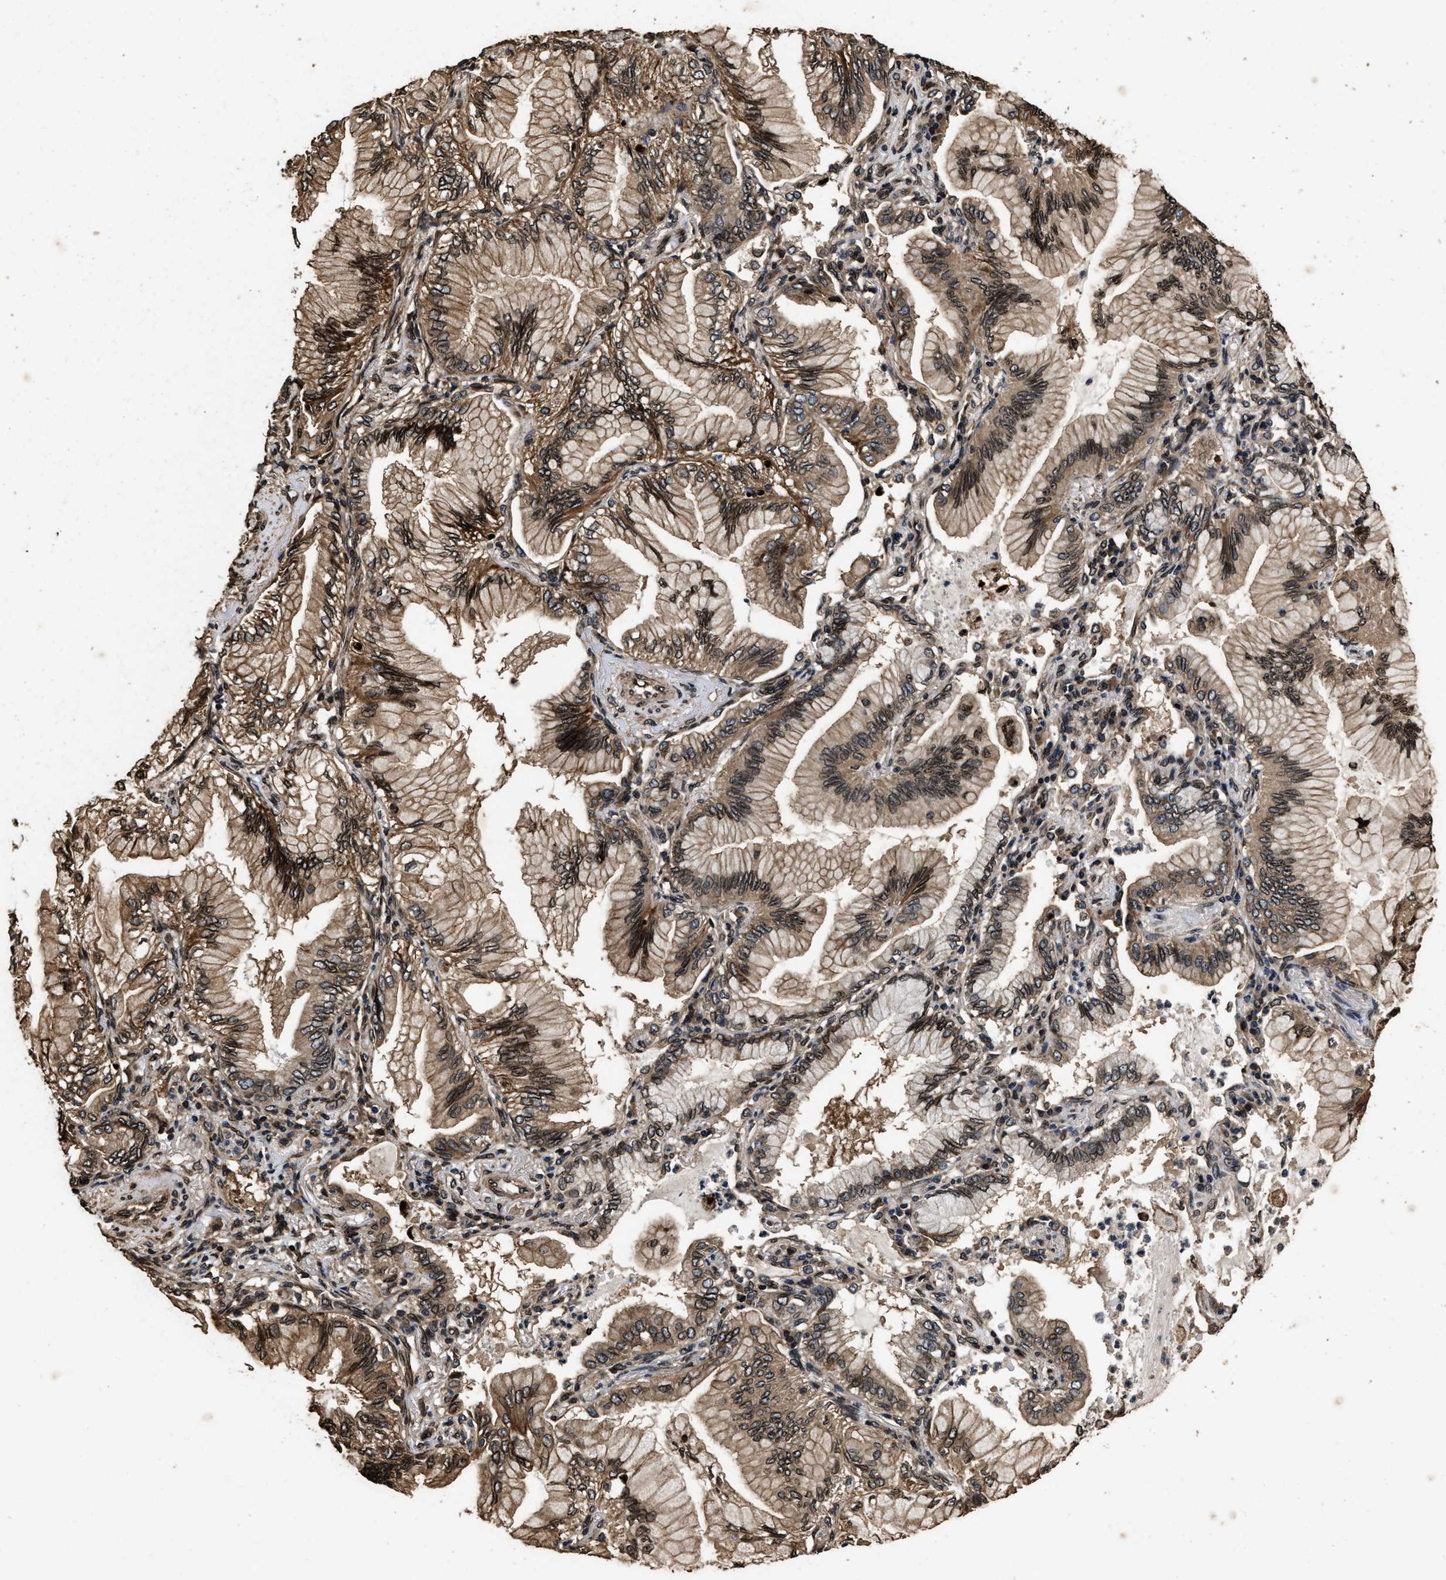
{"staining": {"intensity": "moderate", "quantity": ">75%", "location": "cytoplasmic/membranous,nuclear"}, "tissue": "lung cancer", "cell_type": "Tumor cells", "image_type": "cancer", "snomed": [{"axis": "morphology", "description": "Adenocarcinoma, NOS"}, {"axis": "topography", "description": "Lung"}], "caption": "Moderate cytoplasmic/membranous and nuclear staining is identified in about >75% of tumor cells in lung adenocarcinoma. Using DAB (brown) and hematoxylin (blue) stains, captured at high magnification using brightfield microscopy.", "gene": "ACCS", "patient": {"sex": "female", "age": 70}}